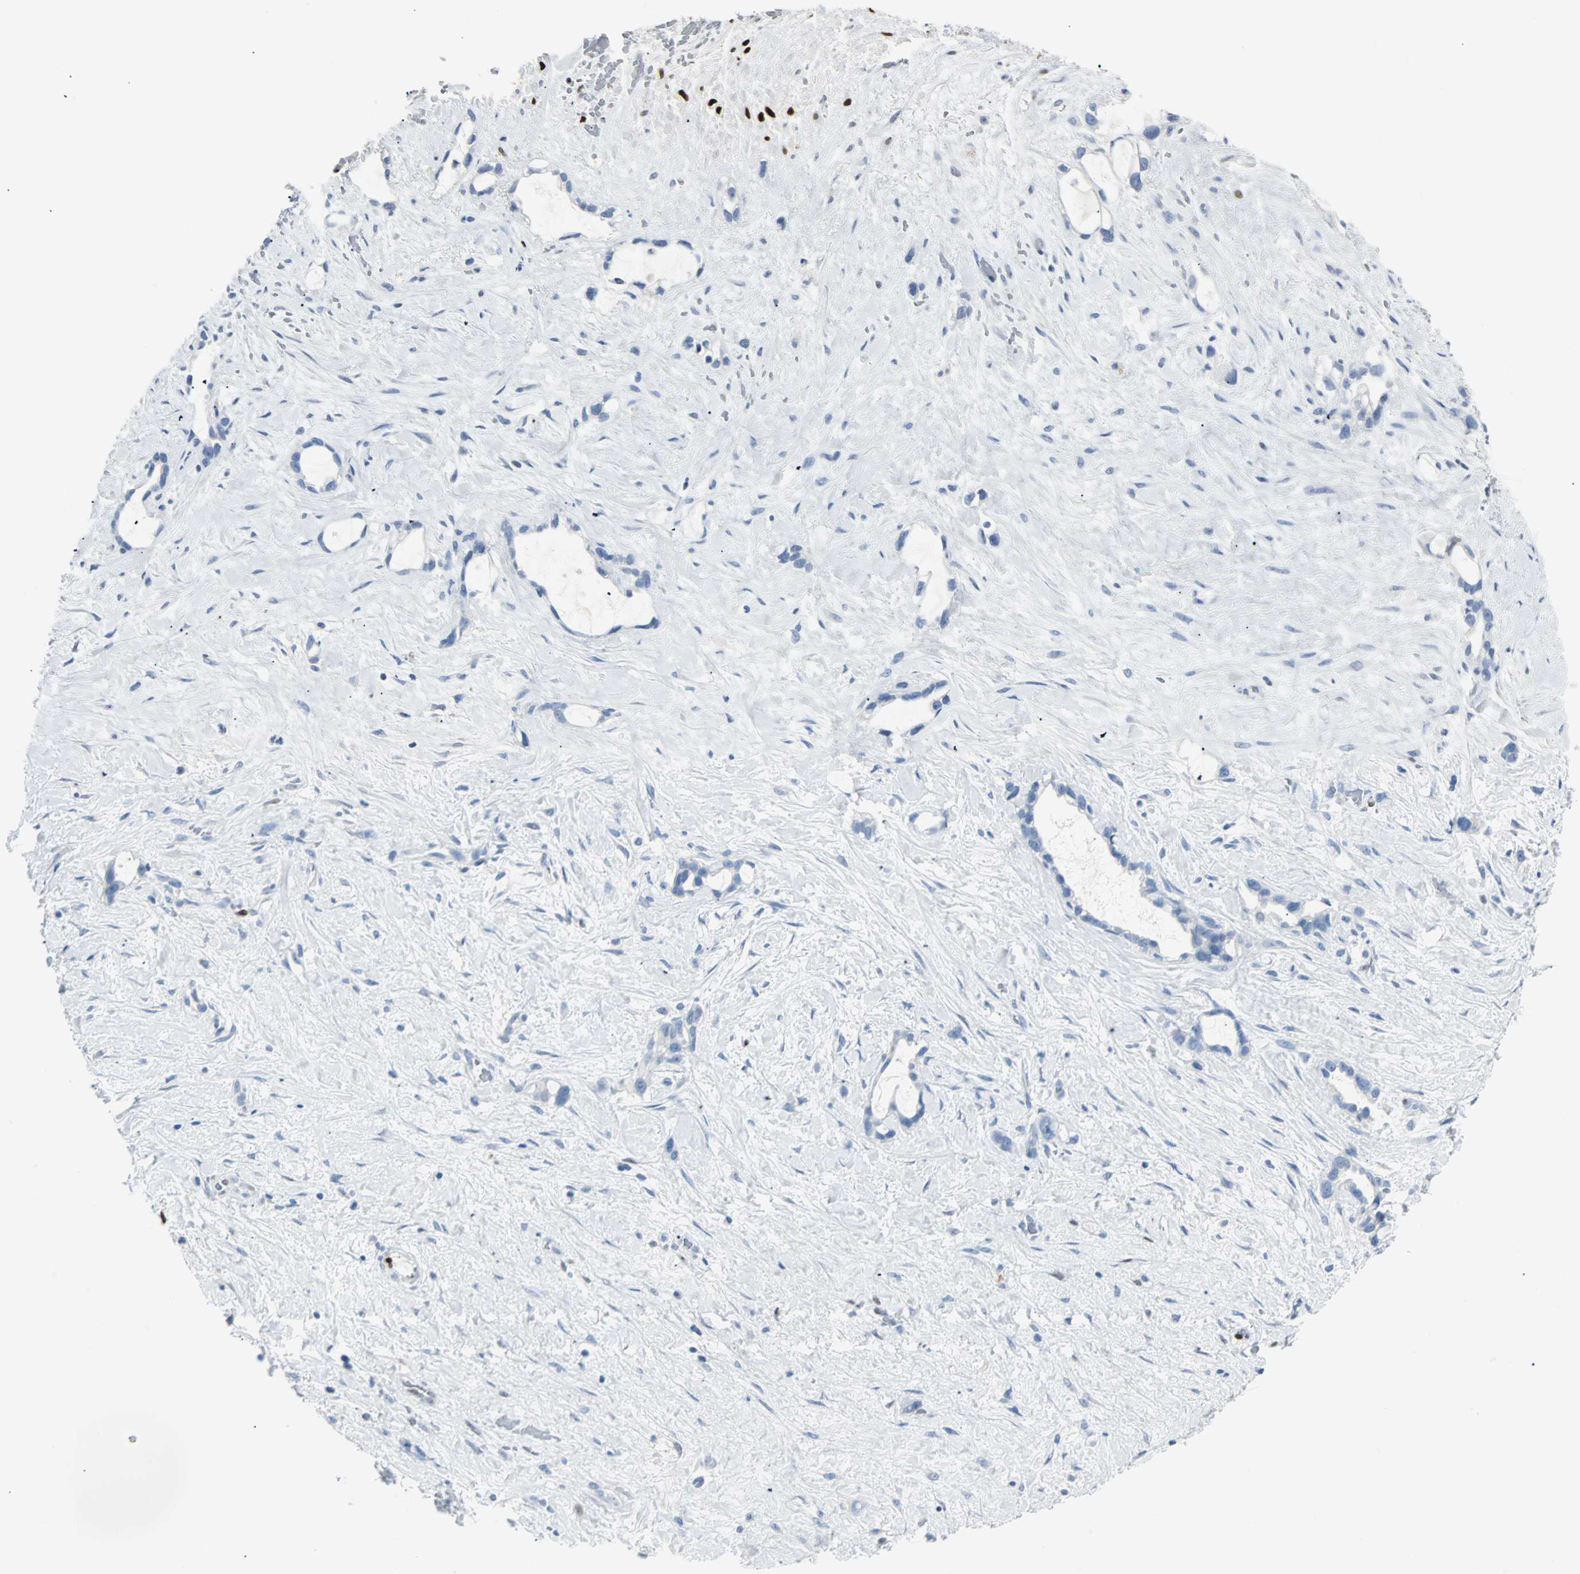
{"staining": {"intensity": "negative", "quantity": "none", "location": "none"}, "tissue": "liver cancer", "cell_type": "Tumor cells", "image_type": "cancer", "snomed": [{"axis": "morphology", "description": "Cholangiocarcinoma"}, {"axis": "topography", "description": "Liver"}], "caption": "IHC of human liver cancer (cholangiocarcinoma) demonstrates no positivity in tumor cells.", "gene": "IL33", "patient": {"sex": "female", "age": 65}}